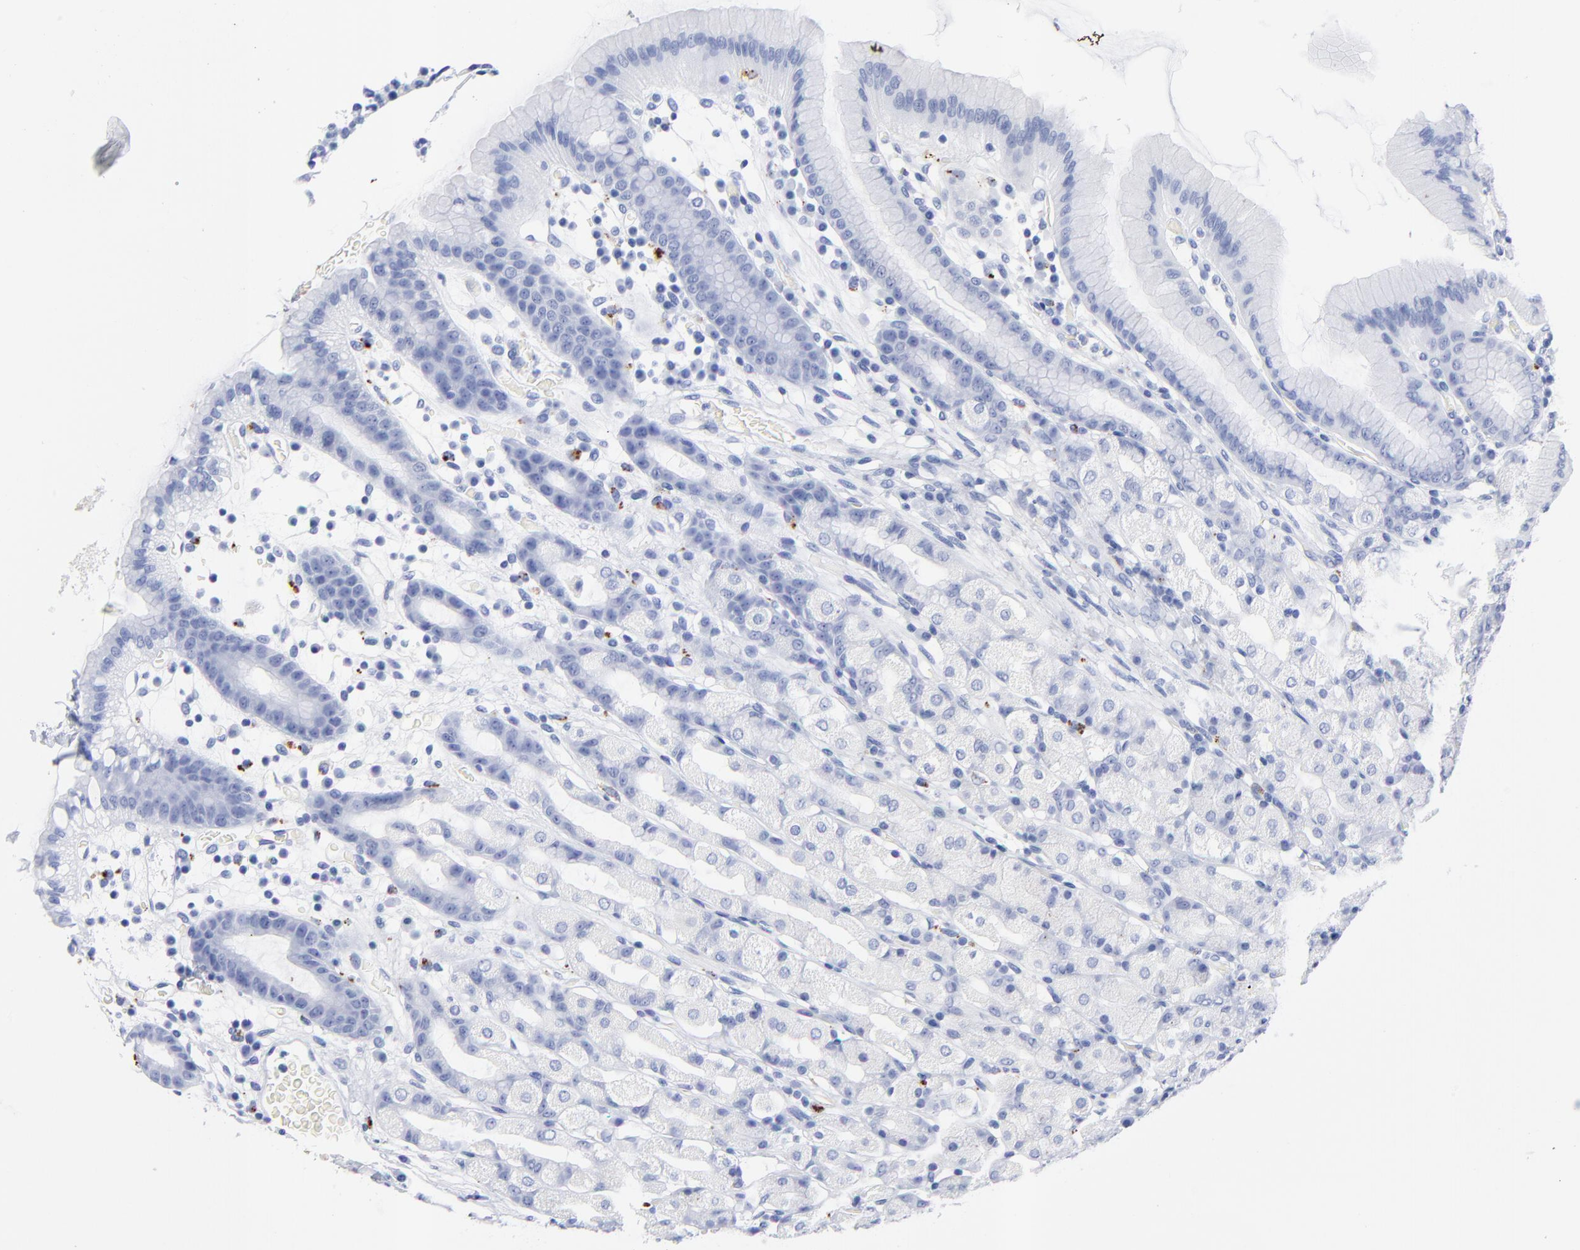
{"staining": {"intensity": "negative", "quantity": "none", "location": "none"}, "tissue": "stomach", "cell_type": "Glandular cells", "image_type": "normal", "snomed": [{"axis": "morphology", "description": "Normal tissue, NOS"}, {"axis": "topography", "description": "Stomach, upper"}], "caption": "The image demonstrates no staining of glandular cells in benign stomach.", "gene": "CPVL", "patient": {"sex": "male", "age": 68}}